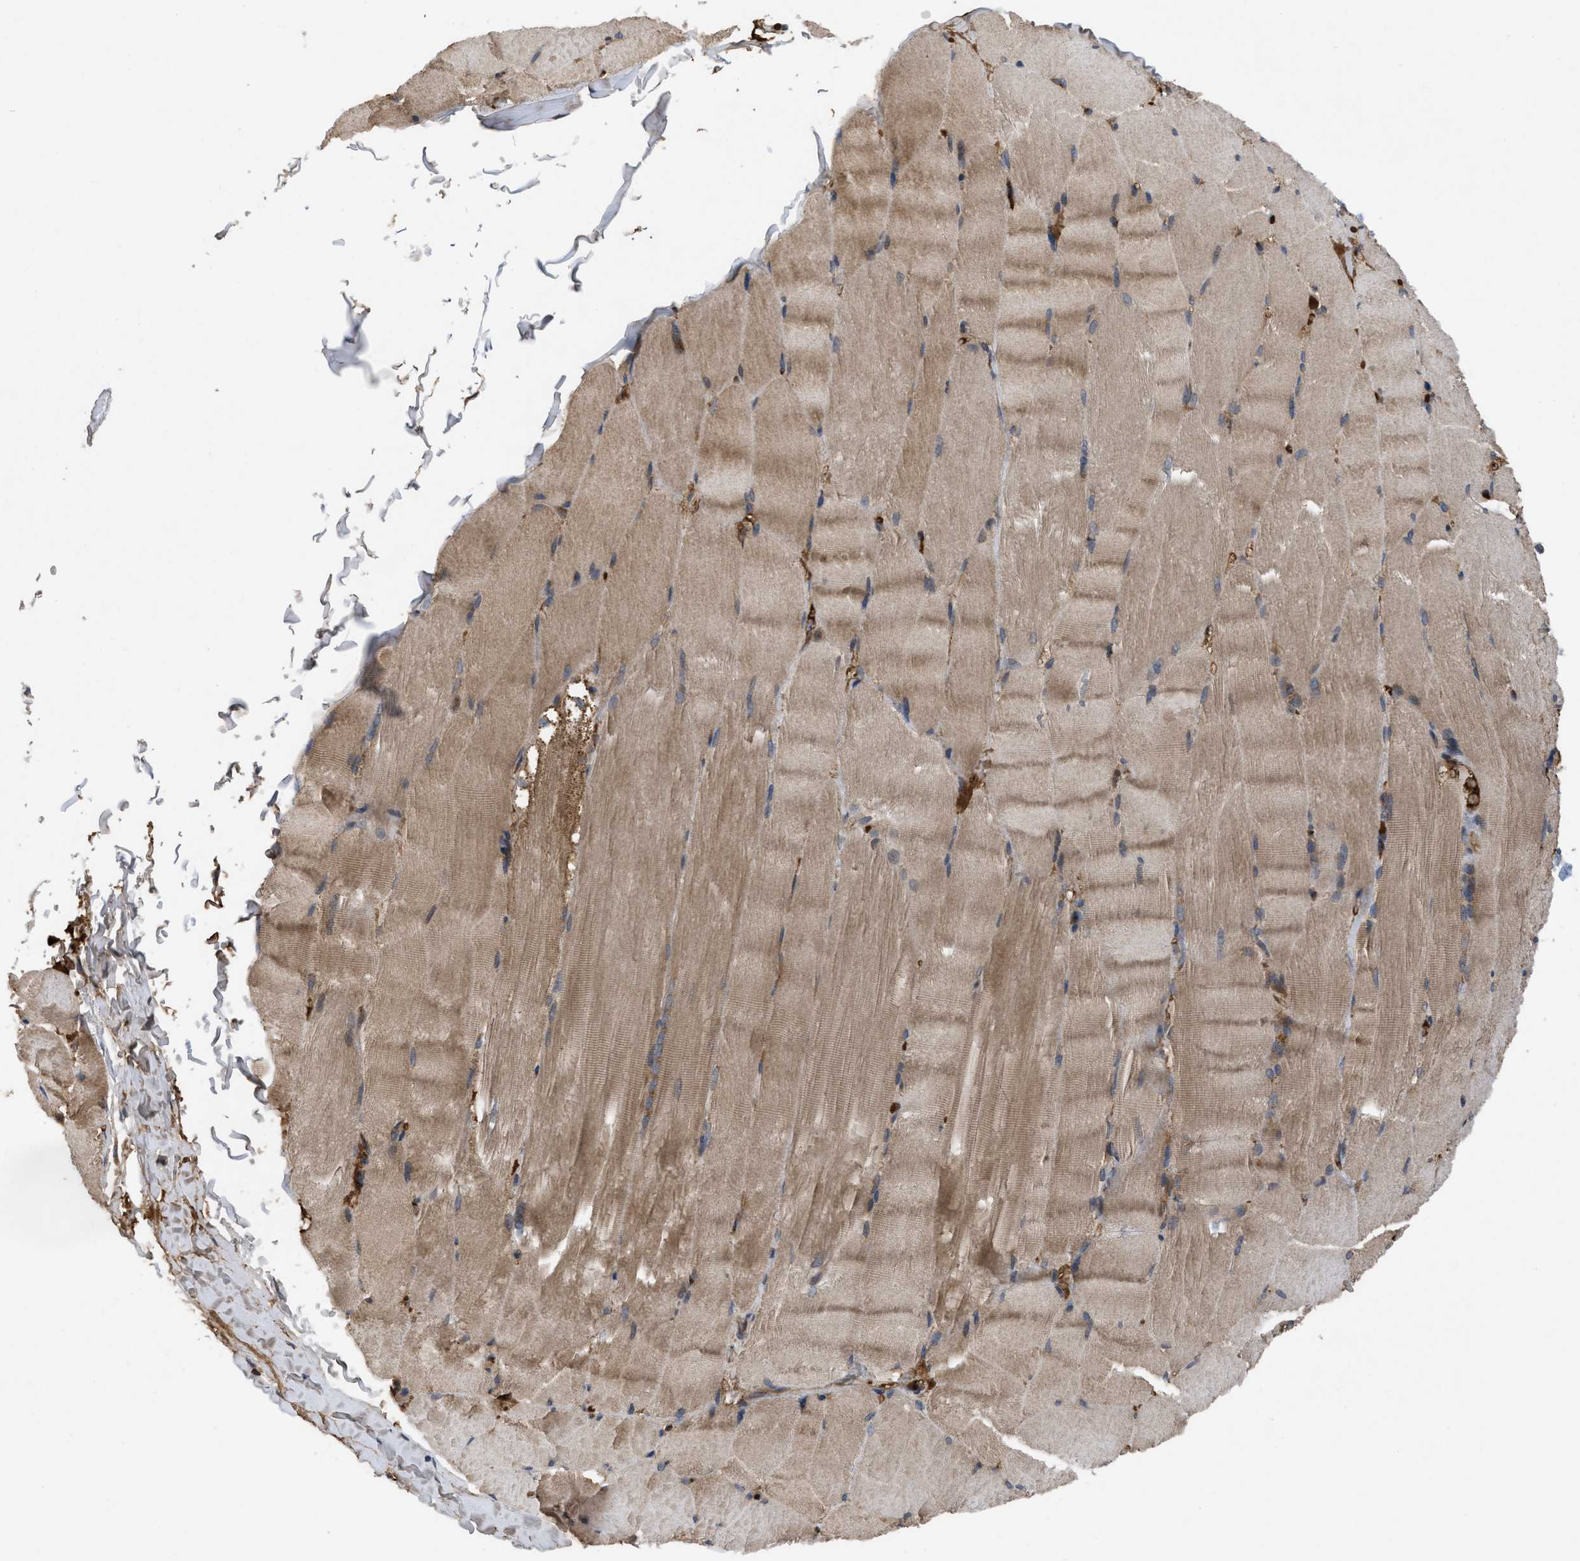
{"staining": {"intensity": "moderate", "quantity": ">75%", "location": "cytoplasmic/membranous"}, "tissue": "skeletal muscle", "cell_type": "Myocytes", "image_type": "normal", "snomed": [{"axis": "morphology", "description": "Normal tissue, NOS"}, {"axis": "topography", "description": "Skin"}, {"axis": "topography", "description": "Skeletal muscle"}], "caption": "Normal skeletal muscle was stained to show a protein in brown. There is medium levels of moderate cytoplasmic/membranous expression in about >75% of myocytes. The protein is stained brown, and the nuclei are stained in blue (DAB (3,3'-diaminobenzidine) IHC with brightfield microscopy, high magnification).", "gene": "RAB2A", "patient": {"sex": "male", "age": 83}}